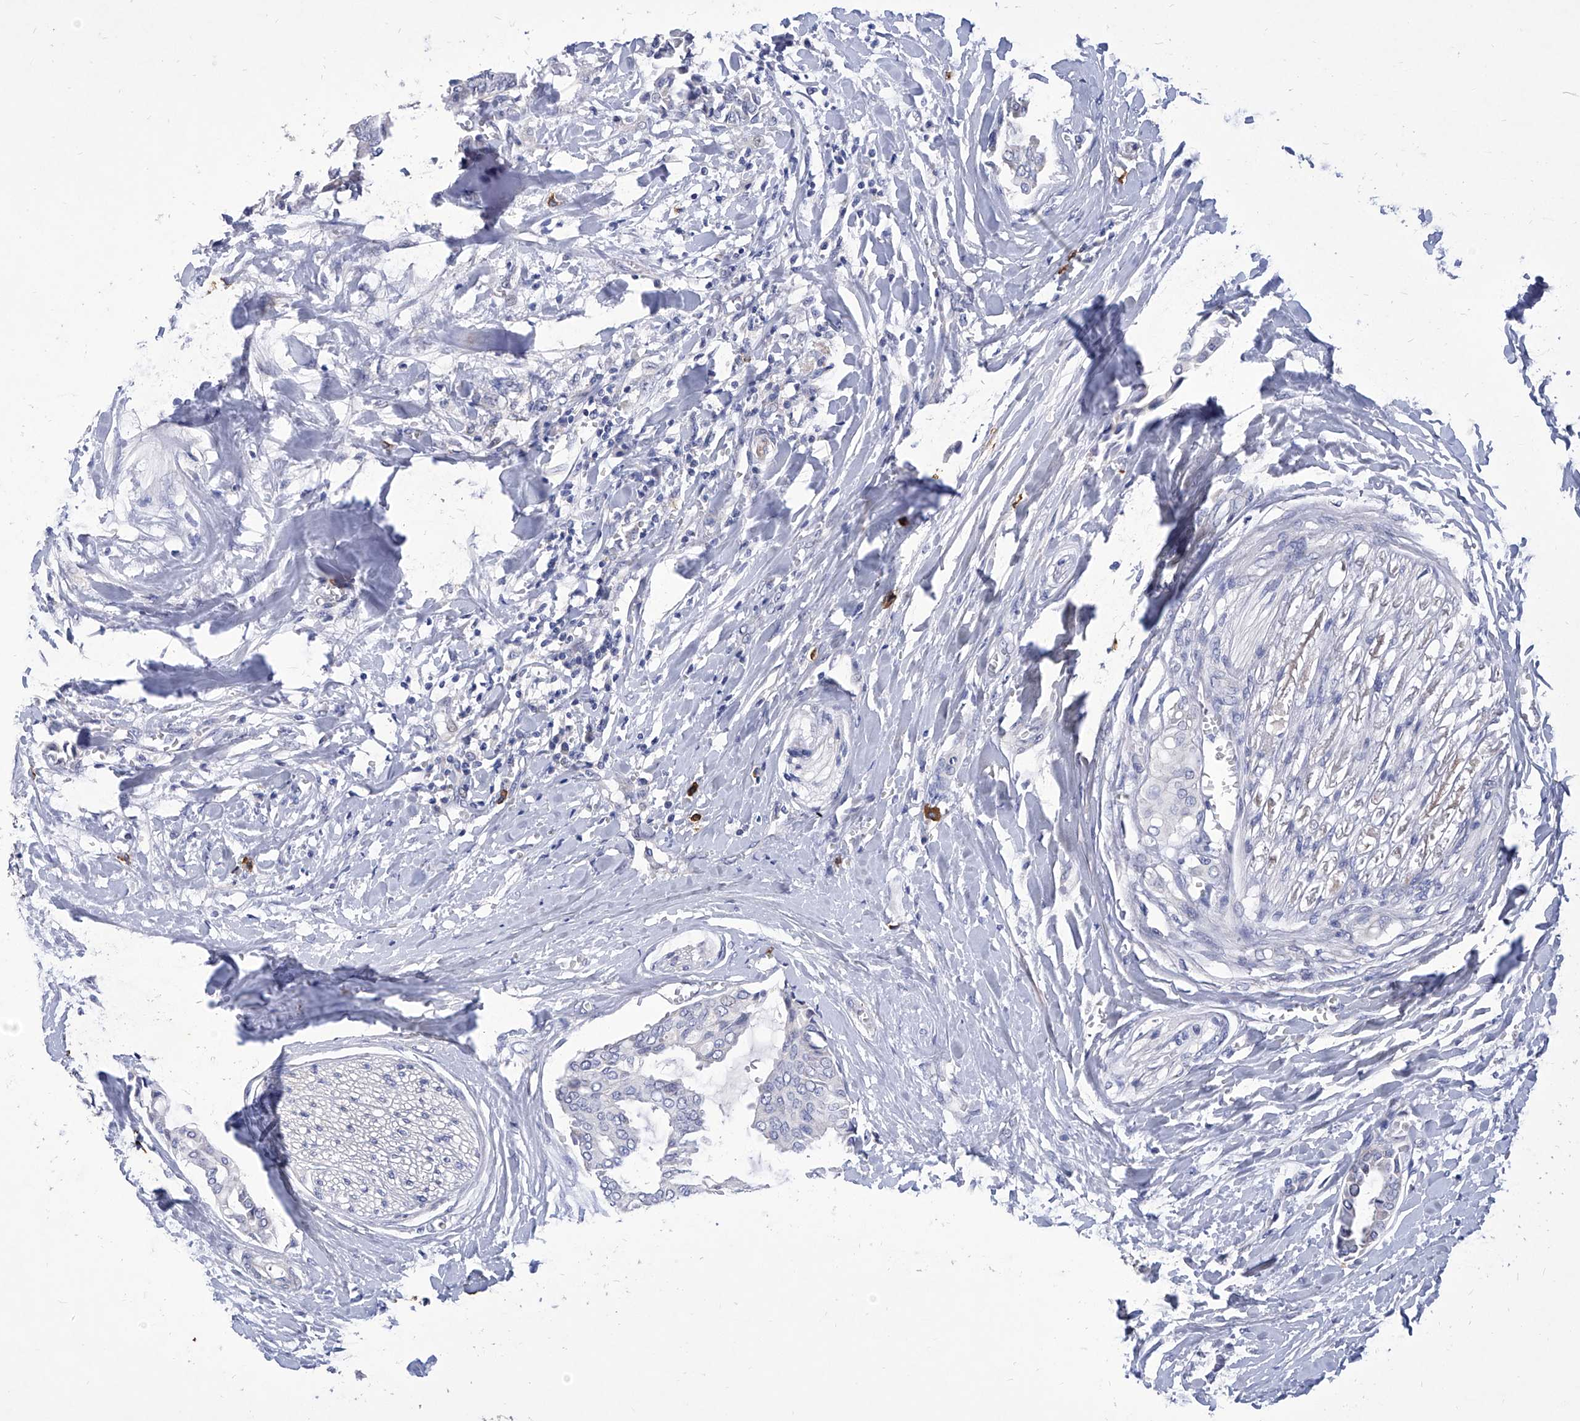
{"staining": {"intensity": "negative", "quantity": "none", "location": "none"}, "tissue": "head and neck cancer", "cell_type": "Tumor cells", "image_type": "cancer", "snomed": [{"axis": "morphology", "description": "Adenocarcinoma, NOS"}, {"axis": "topography", "description": "Salivary gland"}, {"axis": "topography", "description": "Head-Neck"}], "caption": "IHC histopathology image of neoplastic tissue: head and neck cancer stained with DAB (3,3'-diaminobenzidine) reveals no significant protein positivity in tumor cells.", "gene": "IFNL2", "patient": {"sex": "female", "age": 59}}